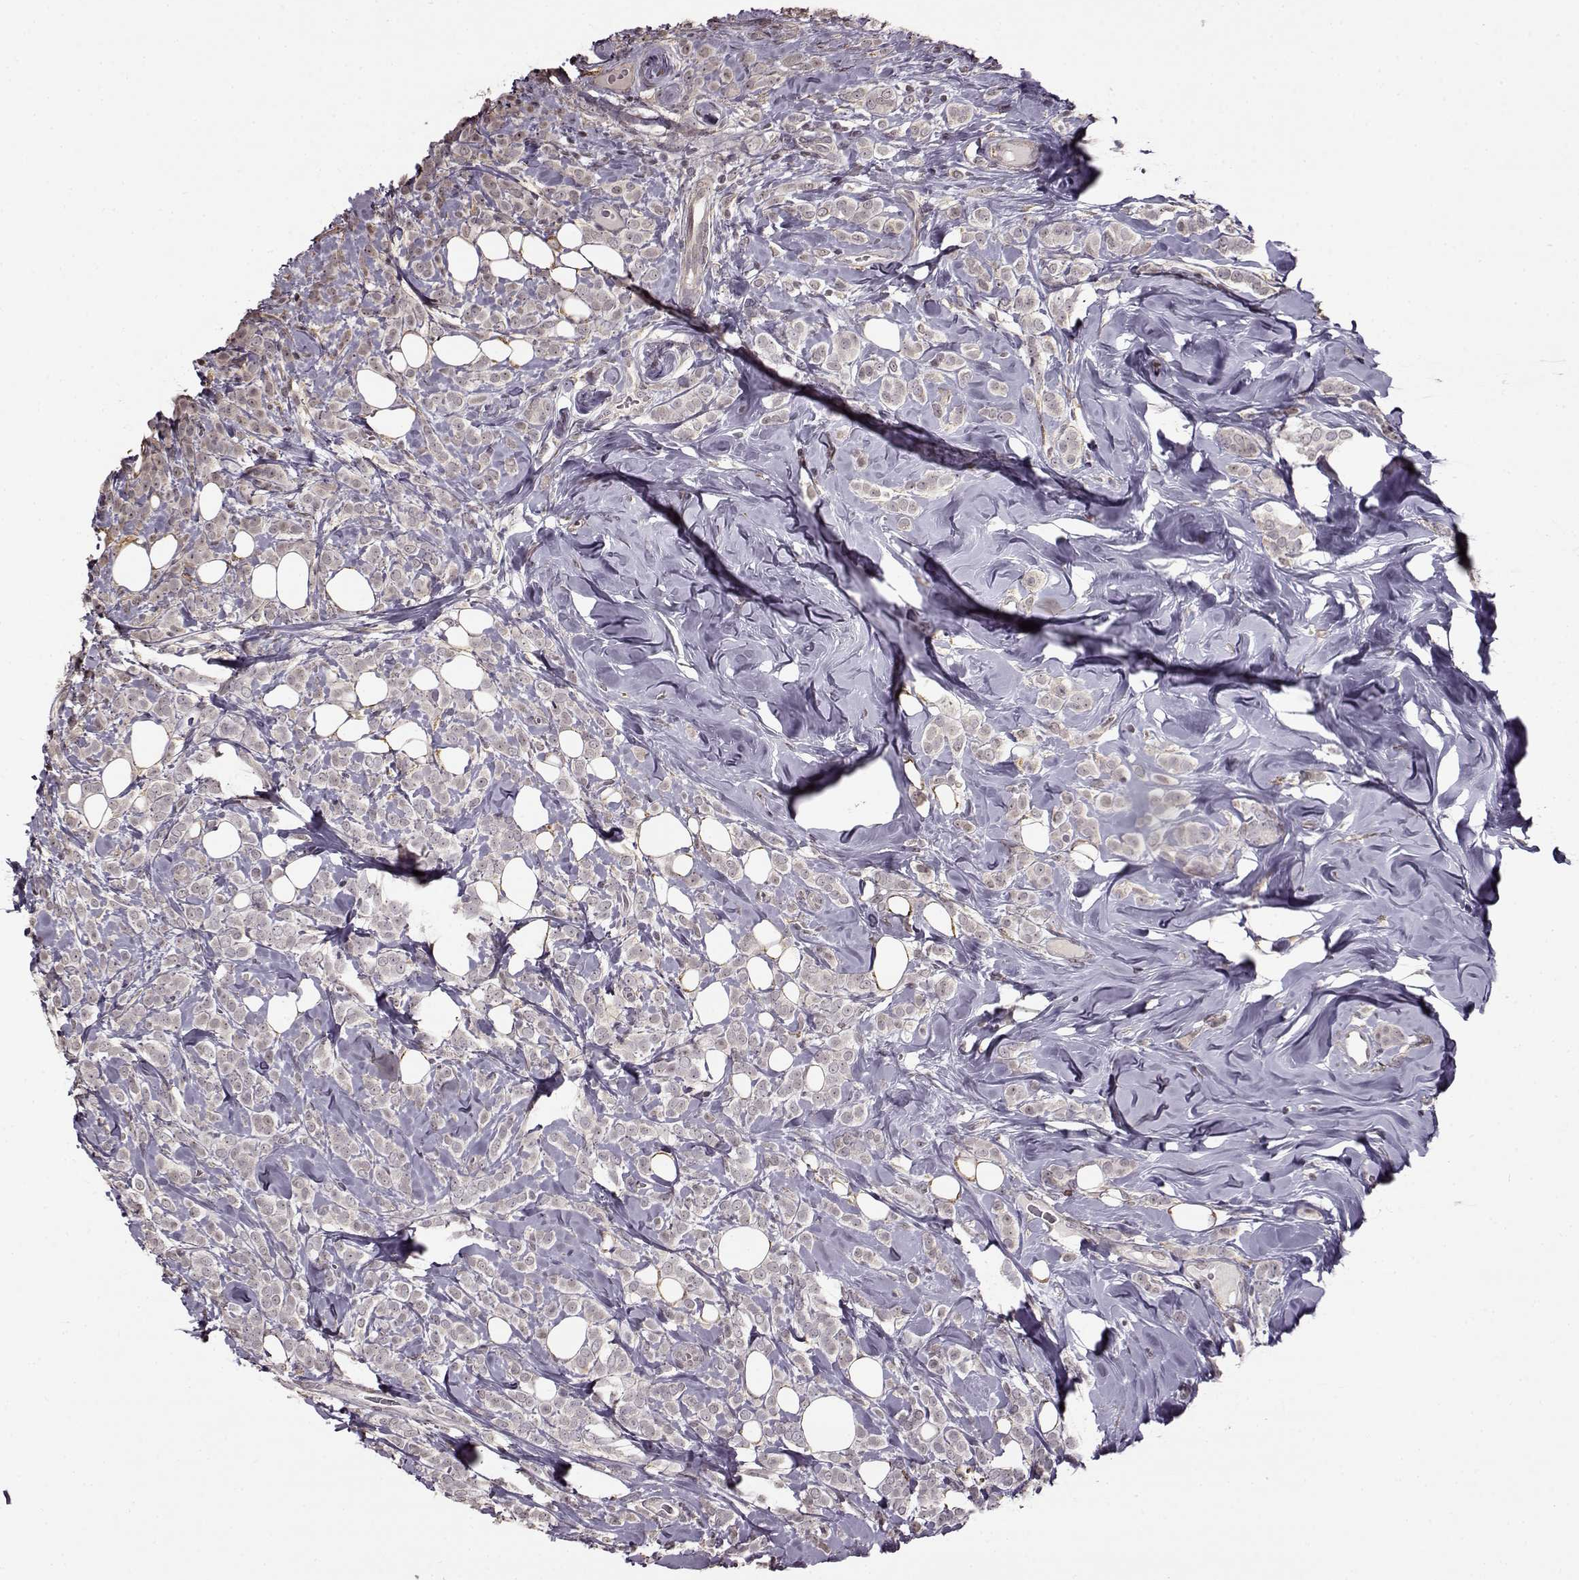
{"staining": {"intensity": "negative", "quantity": "none", "location": "none"}, "tissue": "breast cancer", "cell_type": "Tumor cells", "image_type": "cancer", "snomed": [{"axis": "morphology", "description": "Lobular carcinoma"}, {"axis": "topography", "description": "Breast"}], "caption": "IHC photomicrograph of human breast cancer (lobular carcinoma) stained for a protein (brown), which displays no expression in tumor cells.", "gene": "FSHB", "patient": {"sex": "female", "age": 49}}